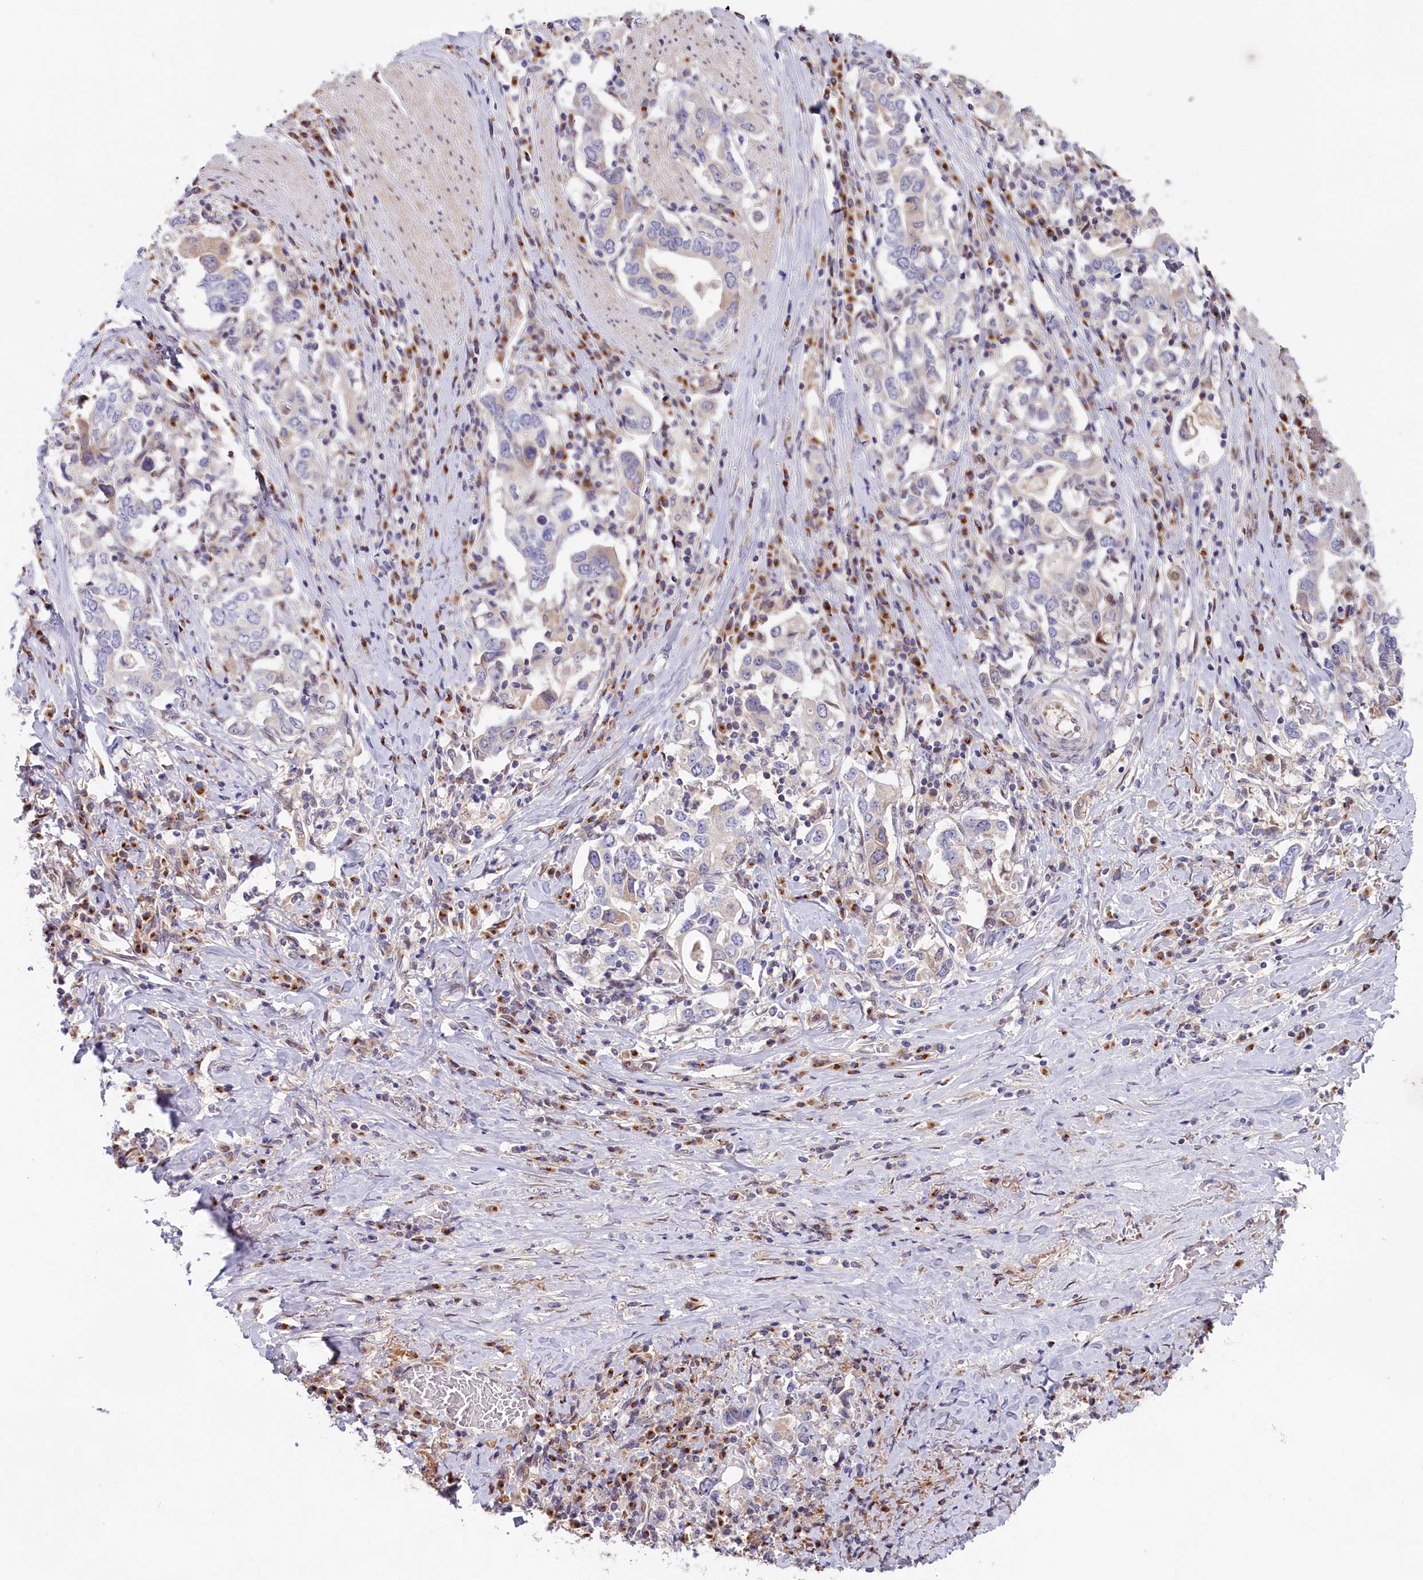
{"staining": {"intensity": "negative", "quantity": "none", "location": "none"}, "tissue": "stomach cancer", "cell_type": "Tumor cells", "image_type": "cancer", "snomed": [{"axis": "morphology", "description": "Adenocarcinoma, NOS"}, {"axis": "topography", "description": "Stomach, upper"}, {"axis": "topography", "description": "Stomach"}], "caption": "An immunohistochemistry (IHC) histopathology image of stomach adenocarcinoma is shown. There is no staining in tumor cells of stomach adenocarcinoma. Nuclei are stained in blue.", "gene": "CHST12", "patient": {"sex": "male", "age": 62}}